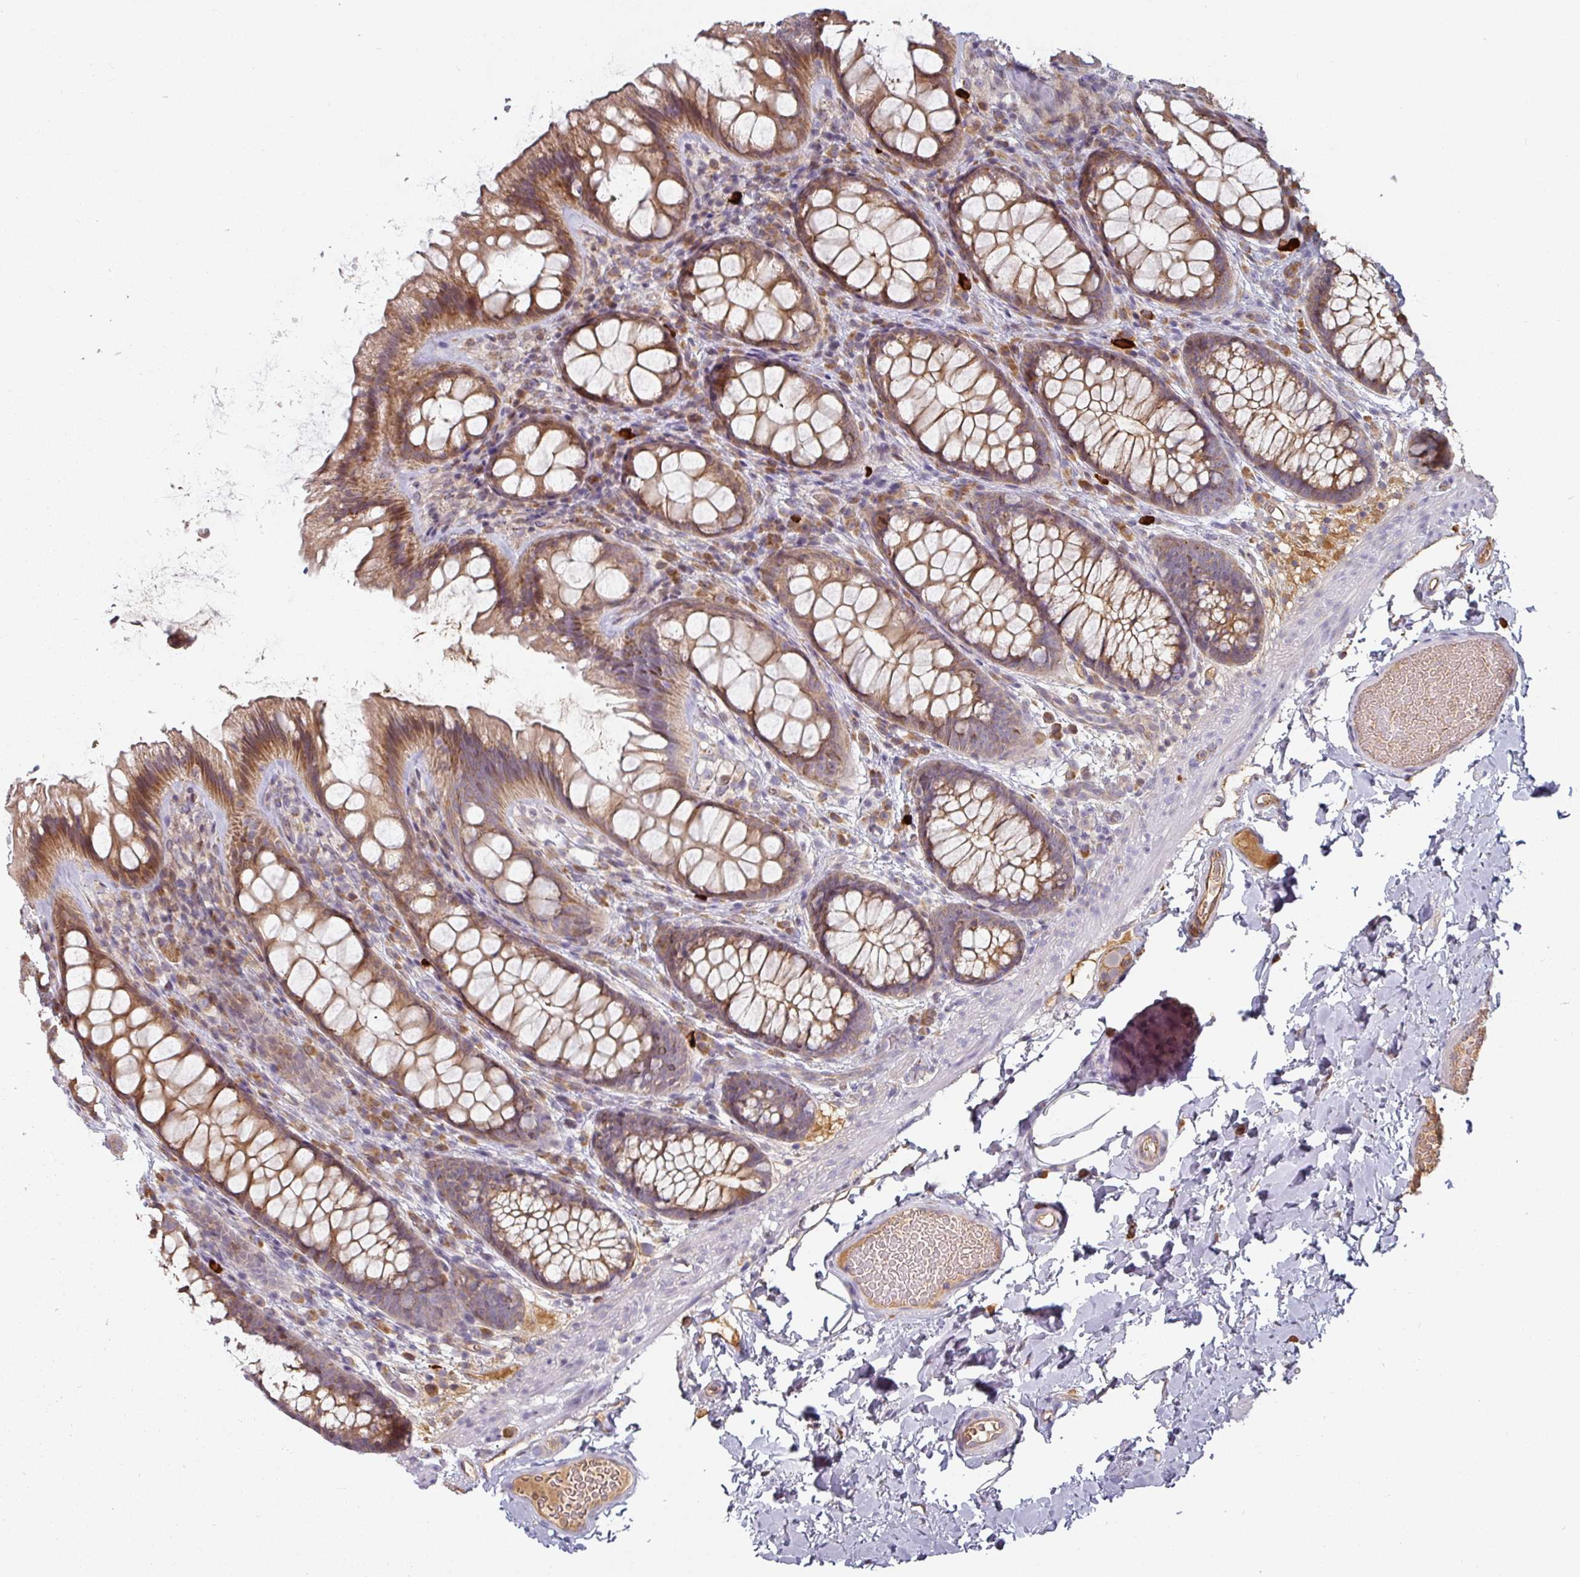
{"staining": {"intensity": "moderate", "quantity": ">75%", "location": "cytoplasmic/membranous"}, "tissue": "colon", "cell_type": "Endothelial cells", "image_type": "normal", "snomed": [{"axis": "morphology", "description": "Normal tissue, NOS"}, {"axis": "topography", "description": "Colon"}], "caption": "Endothelial cells exhibit medium levels of moderate cytoplasmic/membranous positivity in approximately >75% of cells in benign colon. The staining was performed using DAB, with brown indicating positive protein expression. Nuclei are stained blue with hematoxylin.", "gene": "CEP78", "patient": {"sex": "male", "age": 46}}